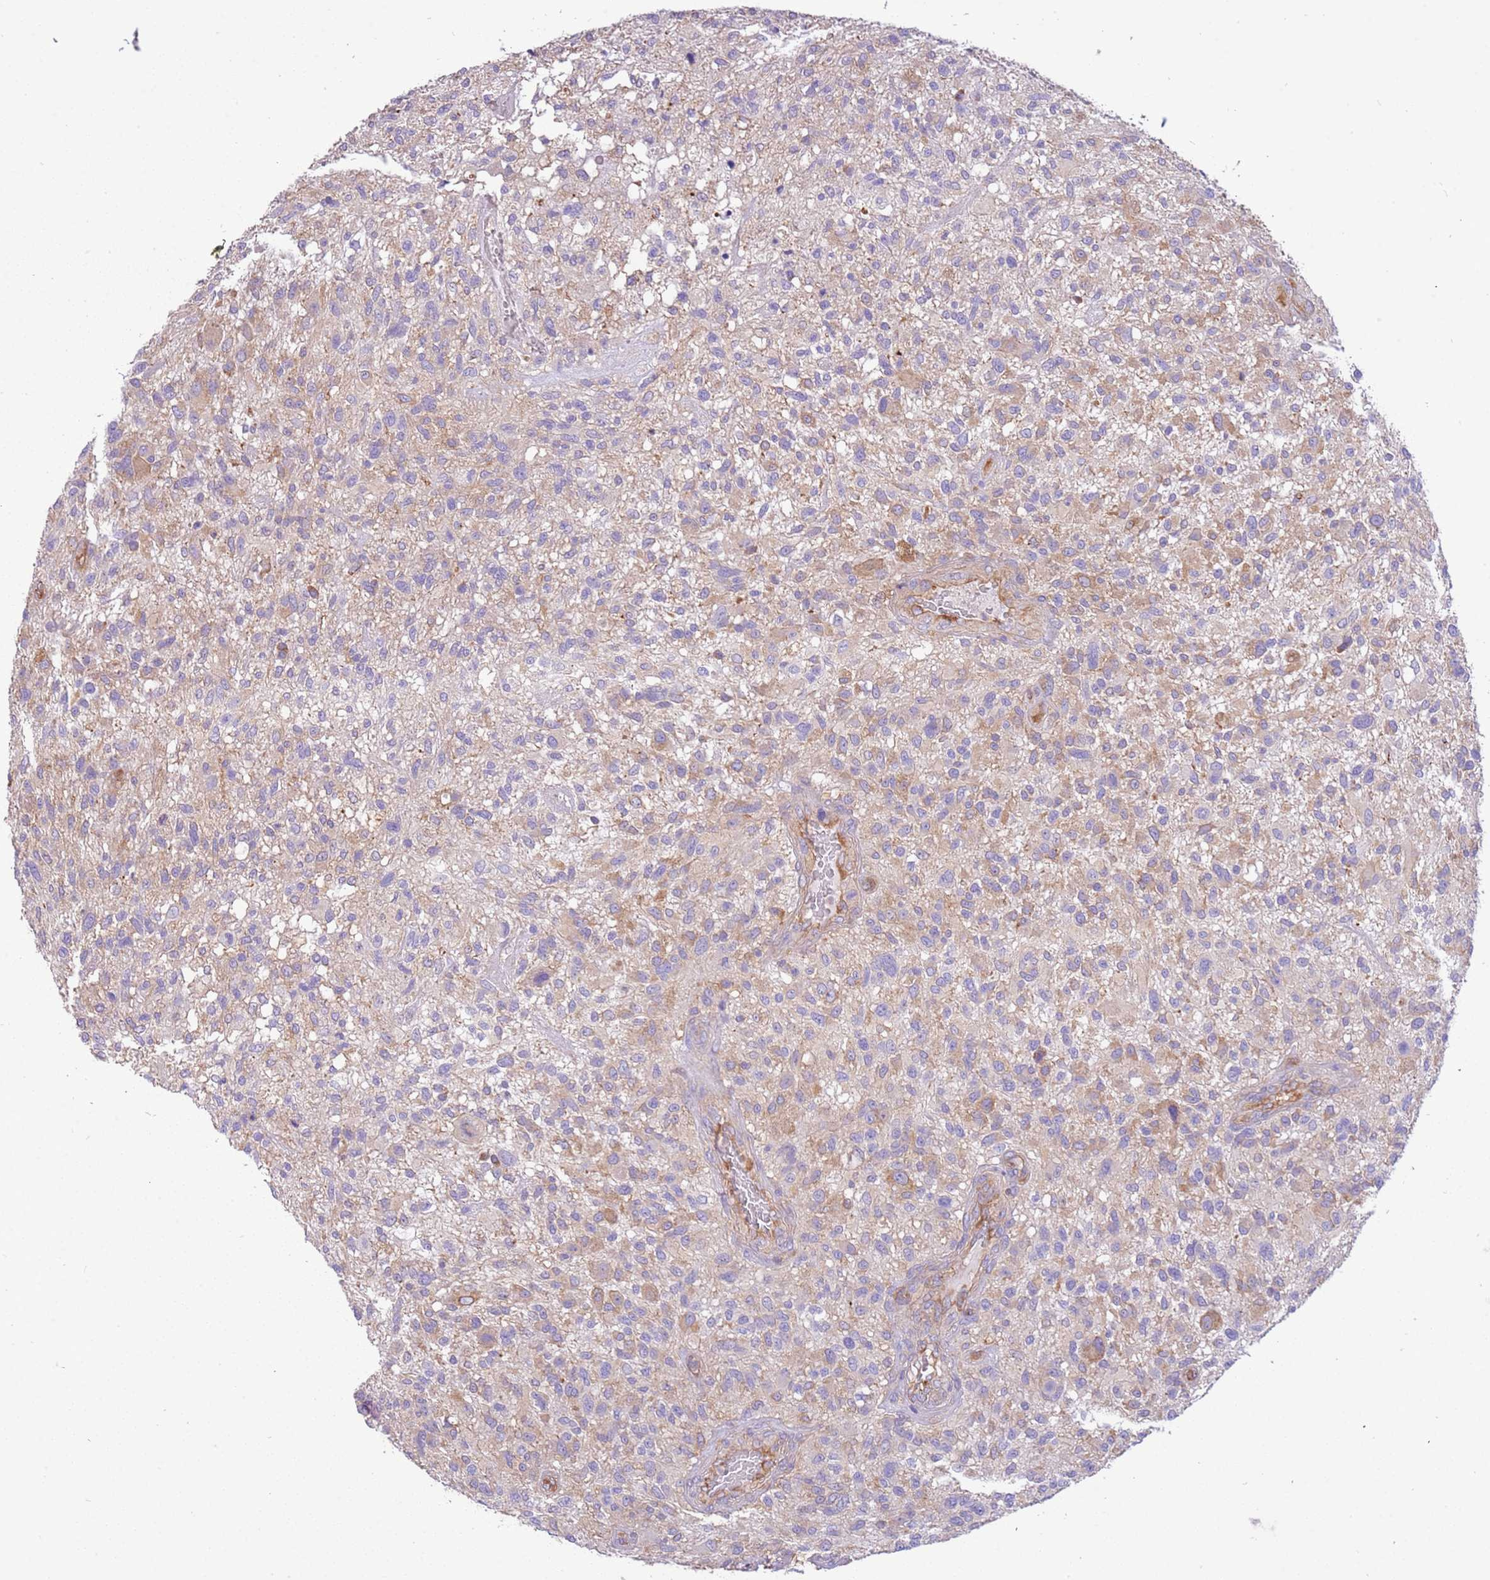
{"staining": {"intensity": "weak", "quantity": "<25%", "location": "cytoplasmic/membranous"}, "tissue": "glioma", "cell_type": "Tumor cells", "image_type": "cancer", "snomed": [{"axis": "morphology", "description": "Glioma, malignant, High grade"}, {"axis": "topography", "description": "Brain"}], "caption": "High-grade glioma (malignant) was stained to show a protein in brown. There is no significant staining in tumor cells.", "gene": "NAALADL1", "patient": {"sex": "male", "age": 47}}